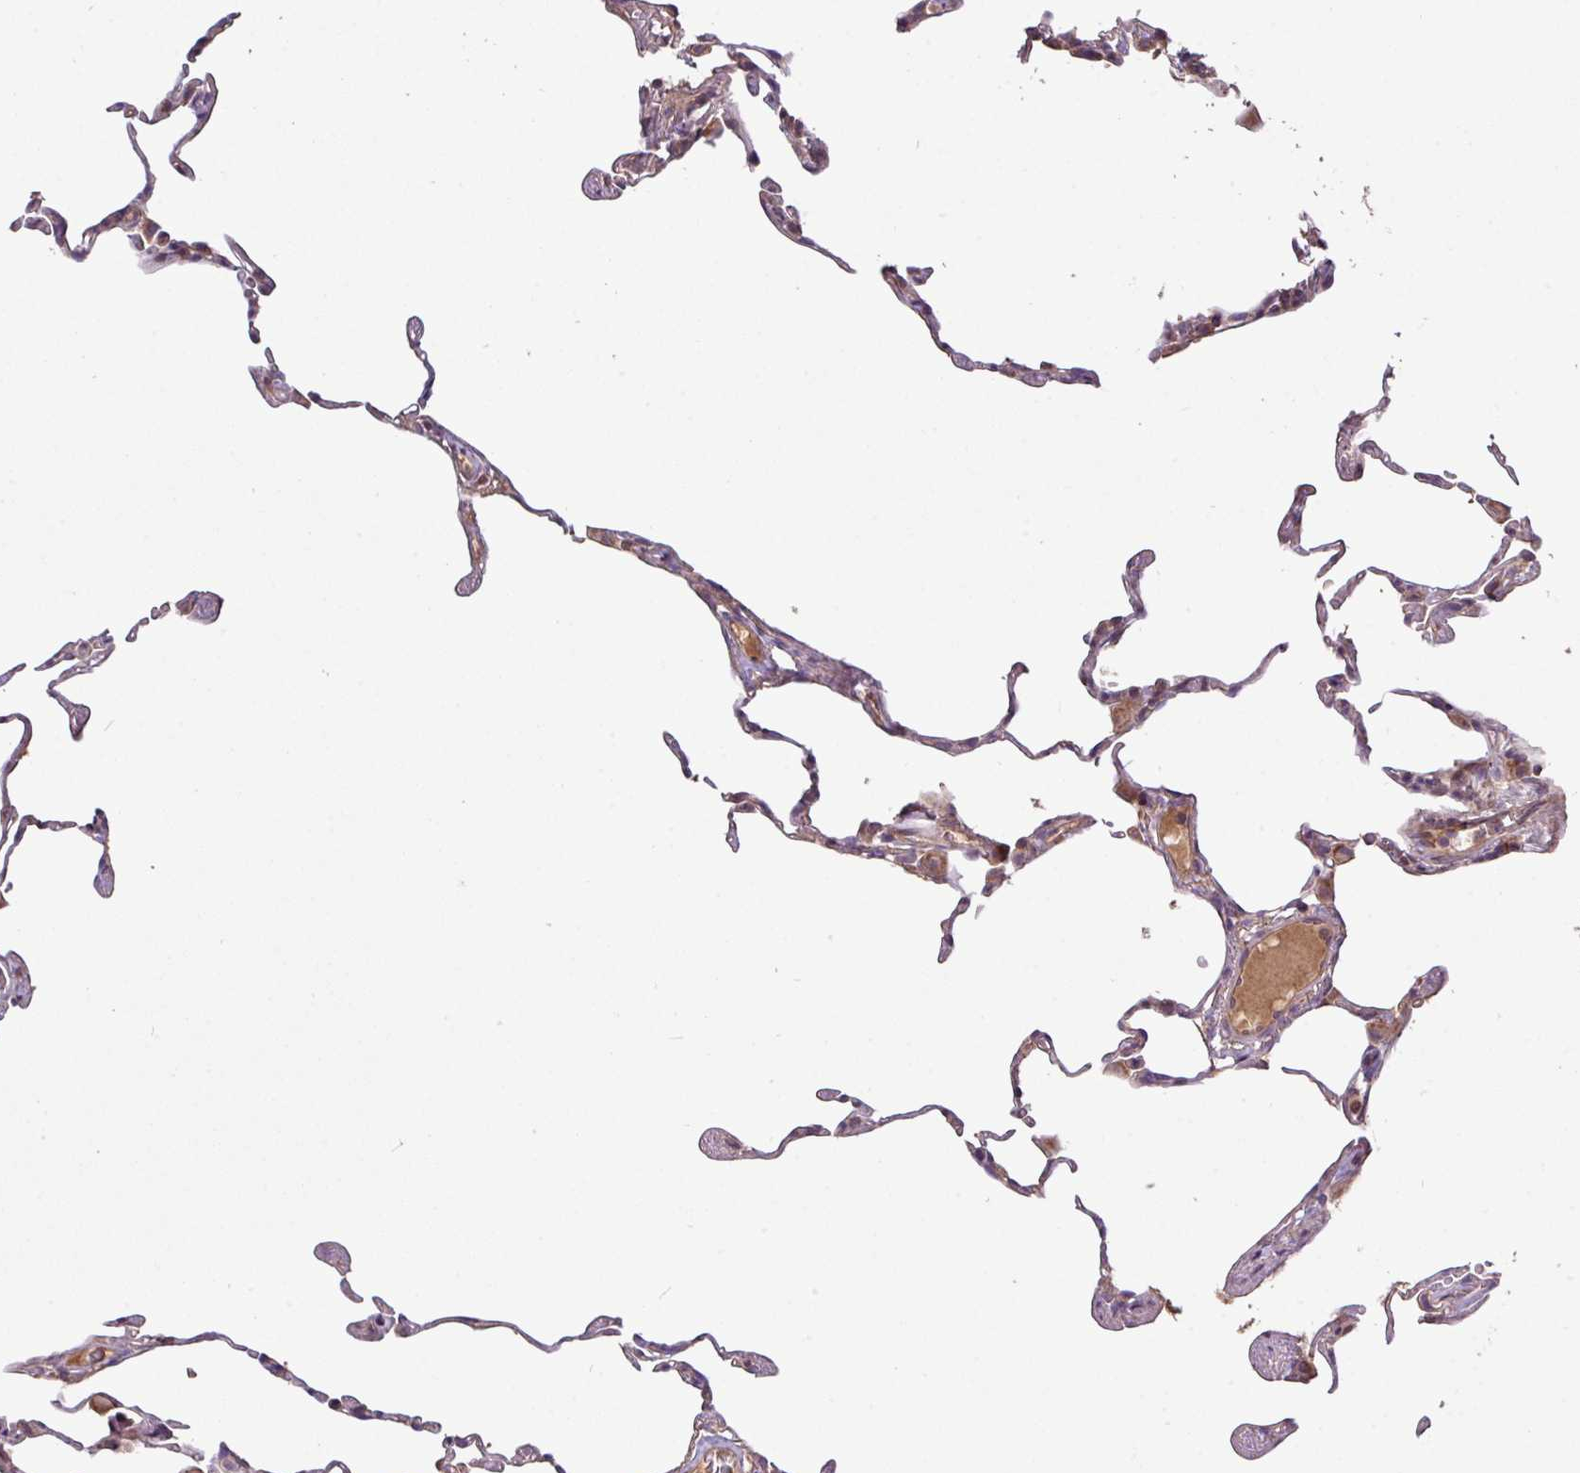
{"staining": {"intensity": "moderate", "quantity": "<25%", "location": "cytoplasmic/membranous"}, "tissue": "lung", "cell_type": "Alveolar cells", "image_type": "normal", "snomed": [{"axis": "morphology", "description": "Normal tissue, NOS"}, {"axis": "topography", "description": "Lung"}], "caption": "The photomicrograph exhibits staining of unremarkable lung, revealing moderate cytoplasmic/membranous protein staining (brown color) within alveolar cells.", "gene": "YPEL1", "patient": {"sex": "female", "age": 57}}